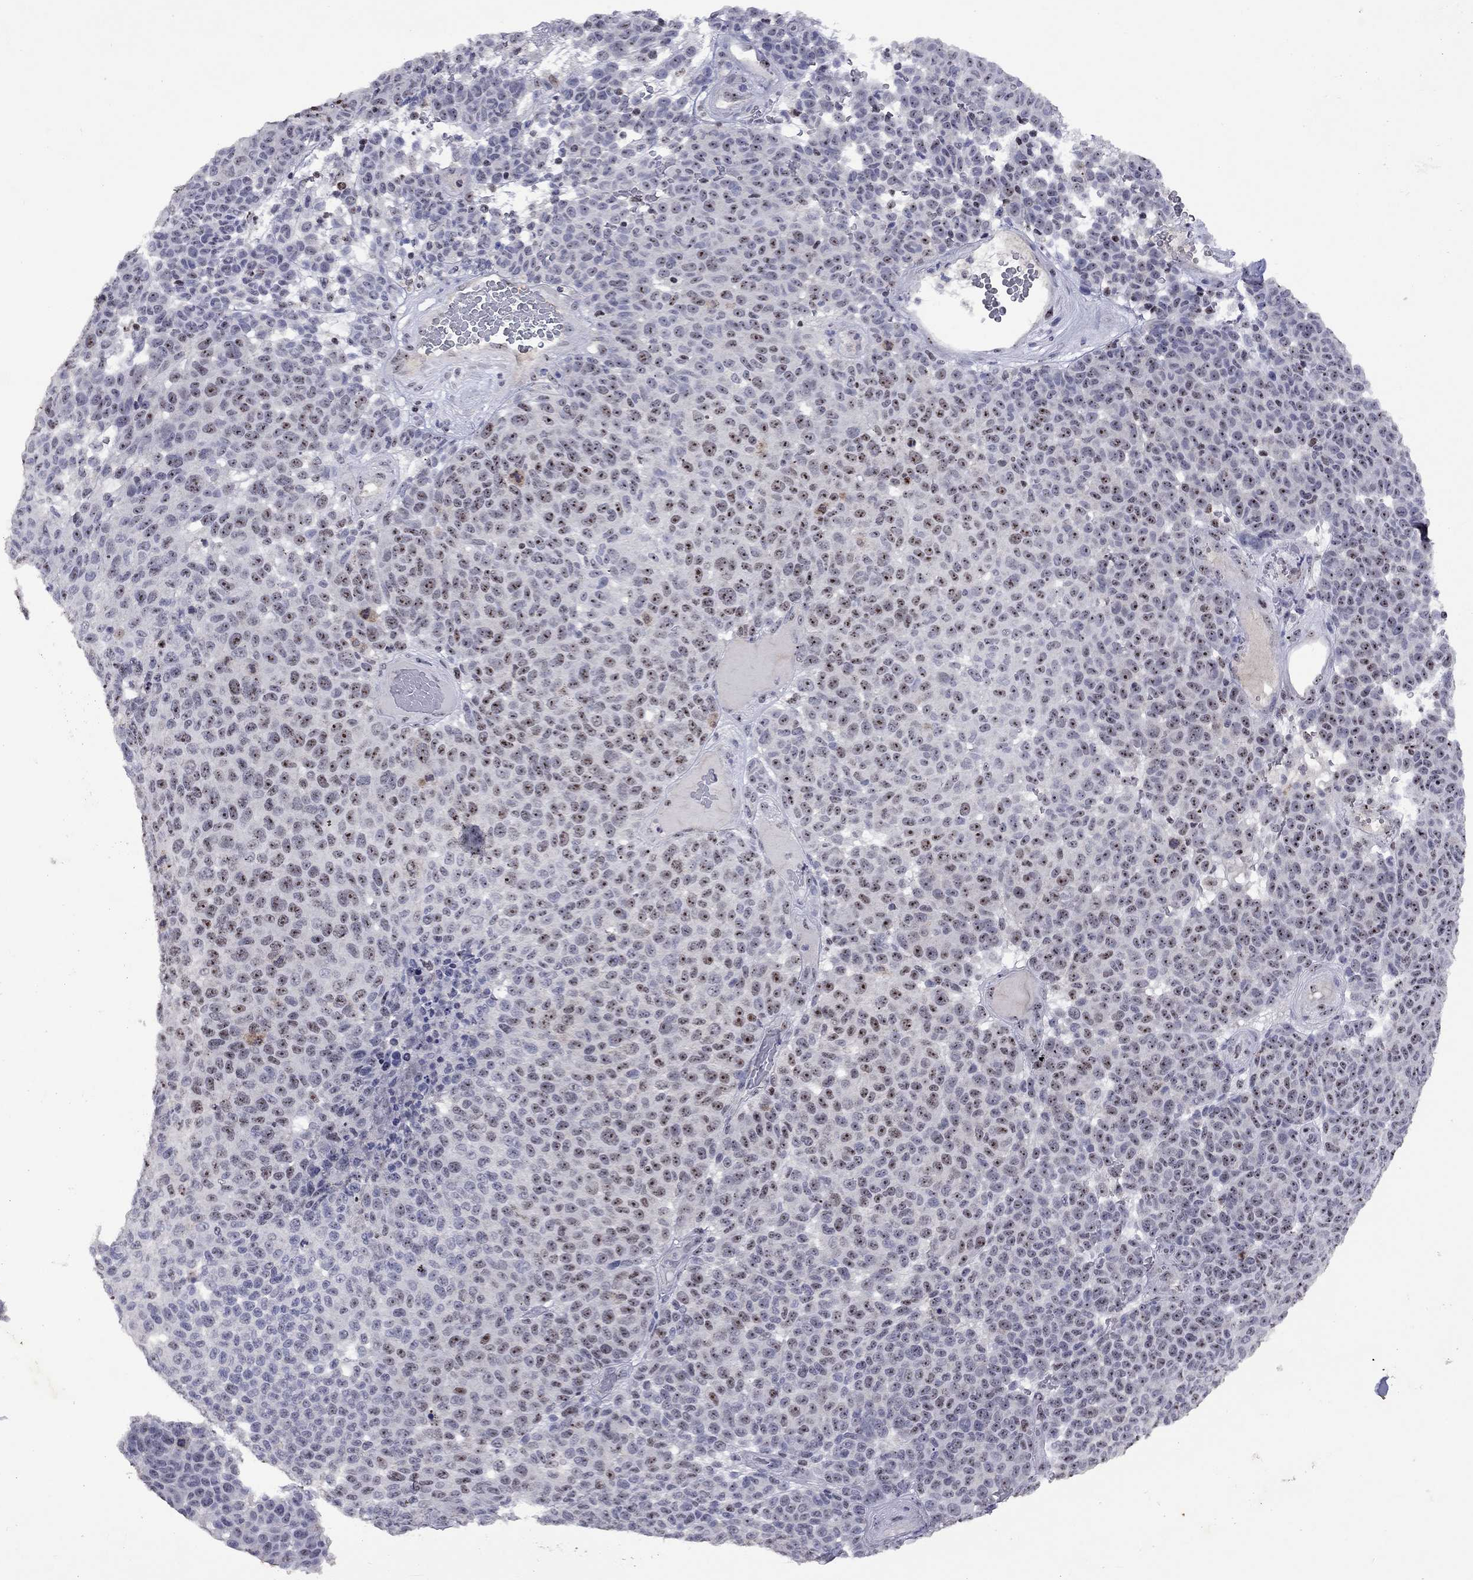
{"staining": {"intensity": "strong", "quantity": "<25%", "location": "nuclear"}, "tissue": "melanoma", "cell_type": "Tumor cells", "image_type": "cancer", "snomed": [{"axis": "morphology", "description": "Malignant melanoma, NOS"}, {"axis": "topography", "description": "Skin"}], "caption": "Protein analysis of malignant melanoma tissue displays strong nuclear staining in approximately <25% of tumor cells.", "gene": "SPOUT1", "patient": {"sex": "male", "age": 59}}